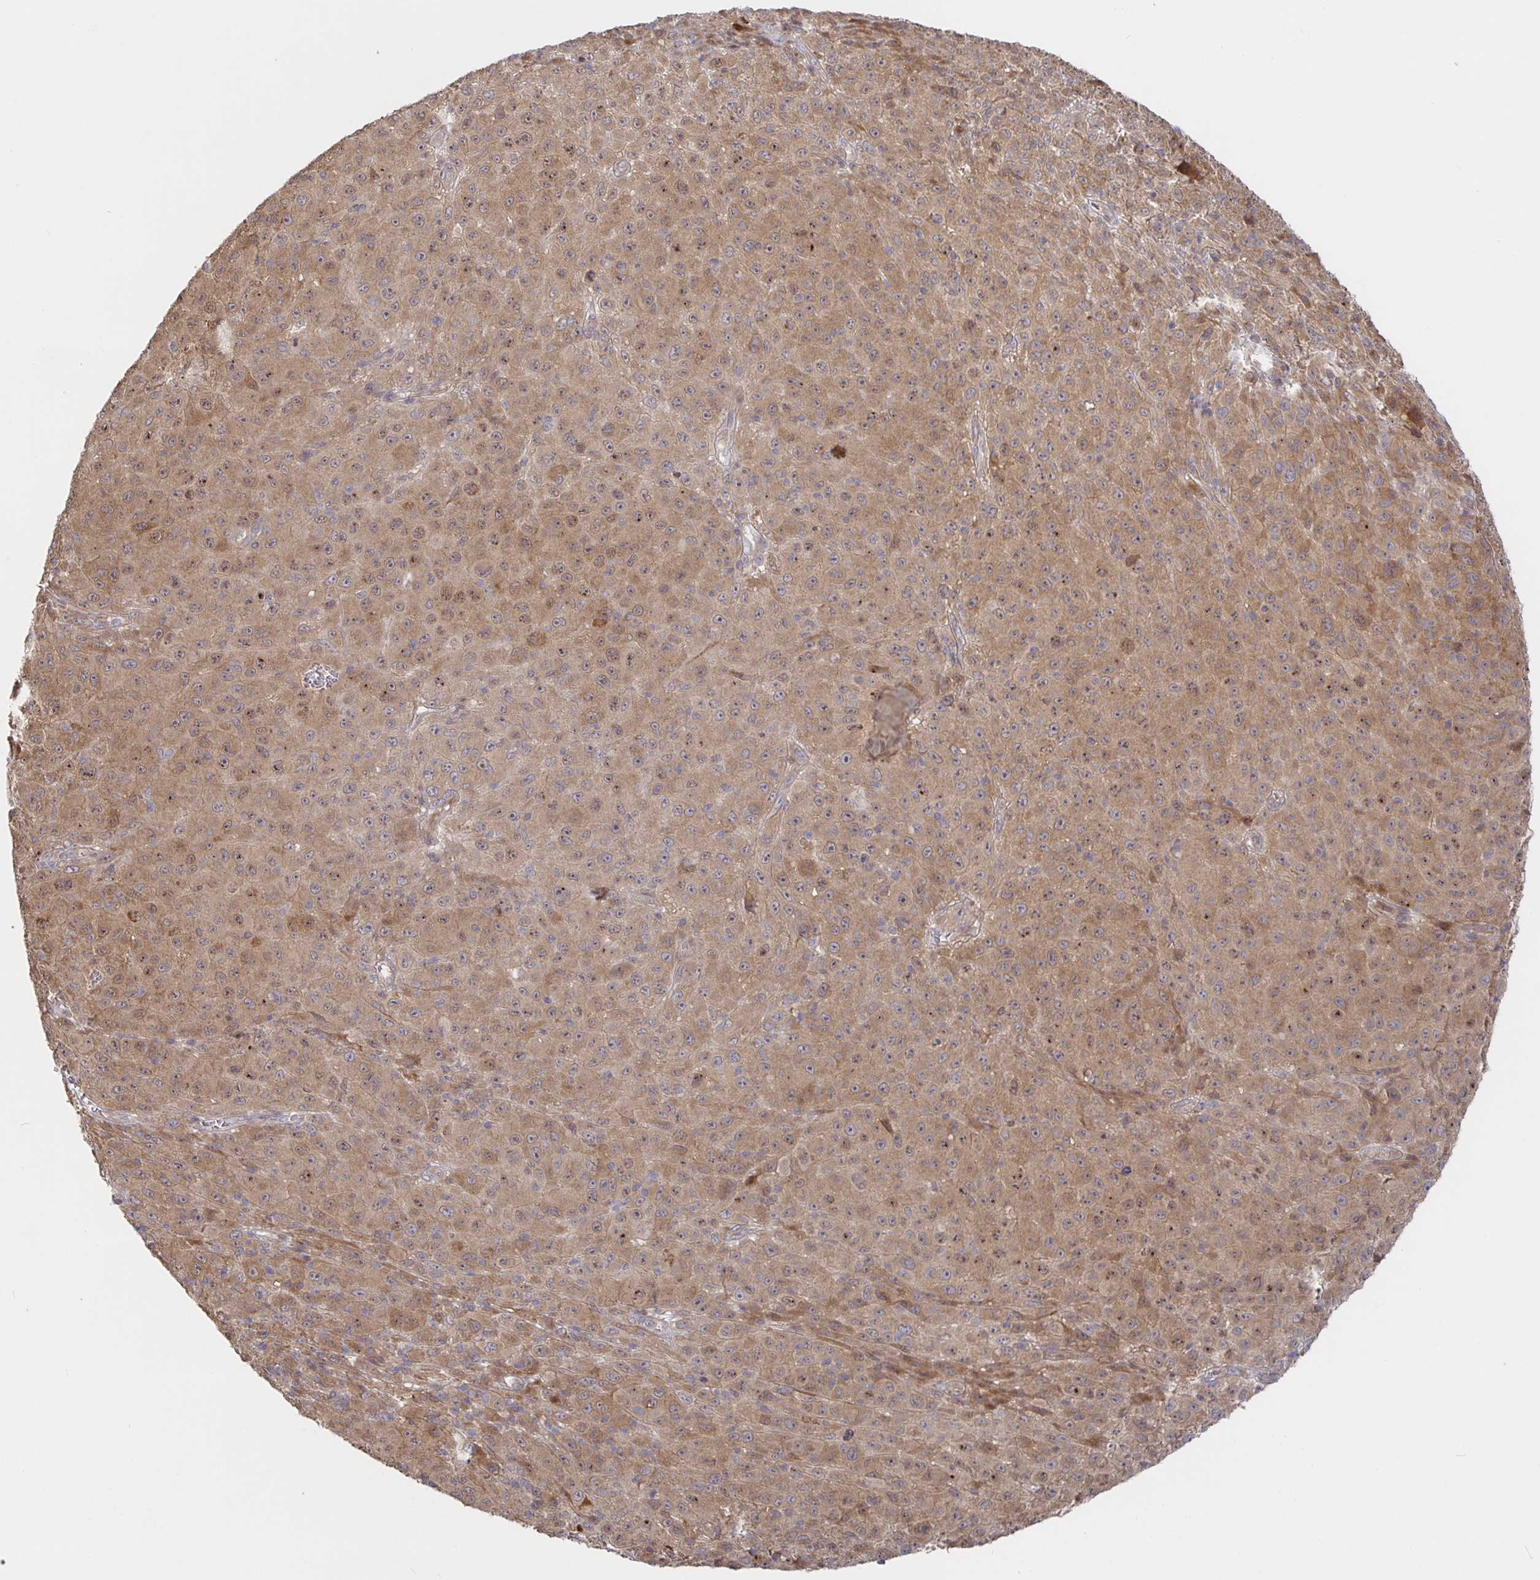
{"staining": {"intensity": "moderate", "quantity": ">75%", "location": "cytoplasmic/membranous"}, "tissue": "melanoma", "cell_type": "Tumor cells", "image_type": "cancer", "snomed": [{"axis": "morphology", "description": "Malignant melanoma, NOS"}, {"axis": "topography", "description": "Skin"}], "caption": "The micrograph shows staining of malignant melanoma, revealing moderate cytoplasmic/membranous protein staining (brown color) within tumor cells.", "gene": "AACS", "patient": {"sex": "male", "age": 73}}